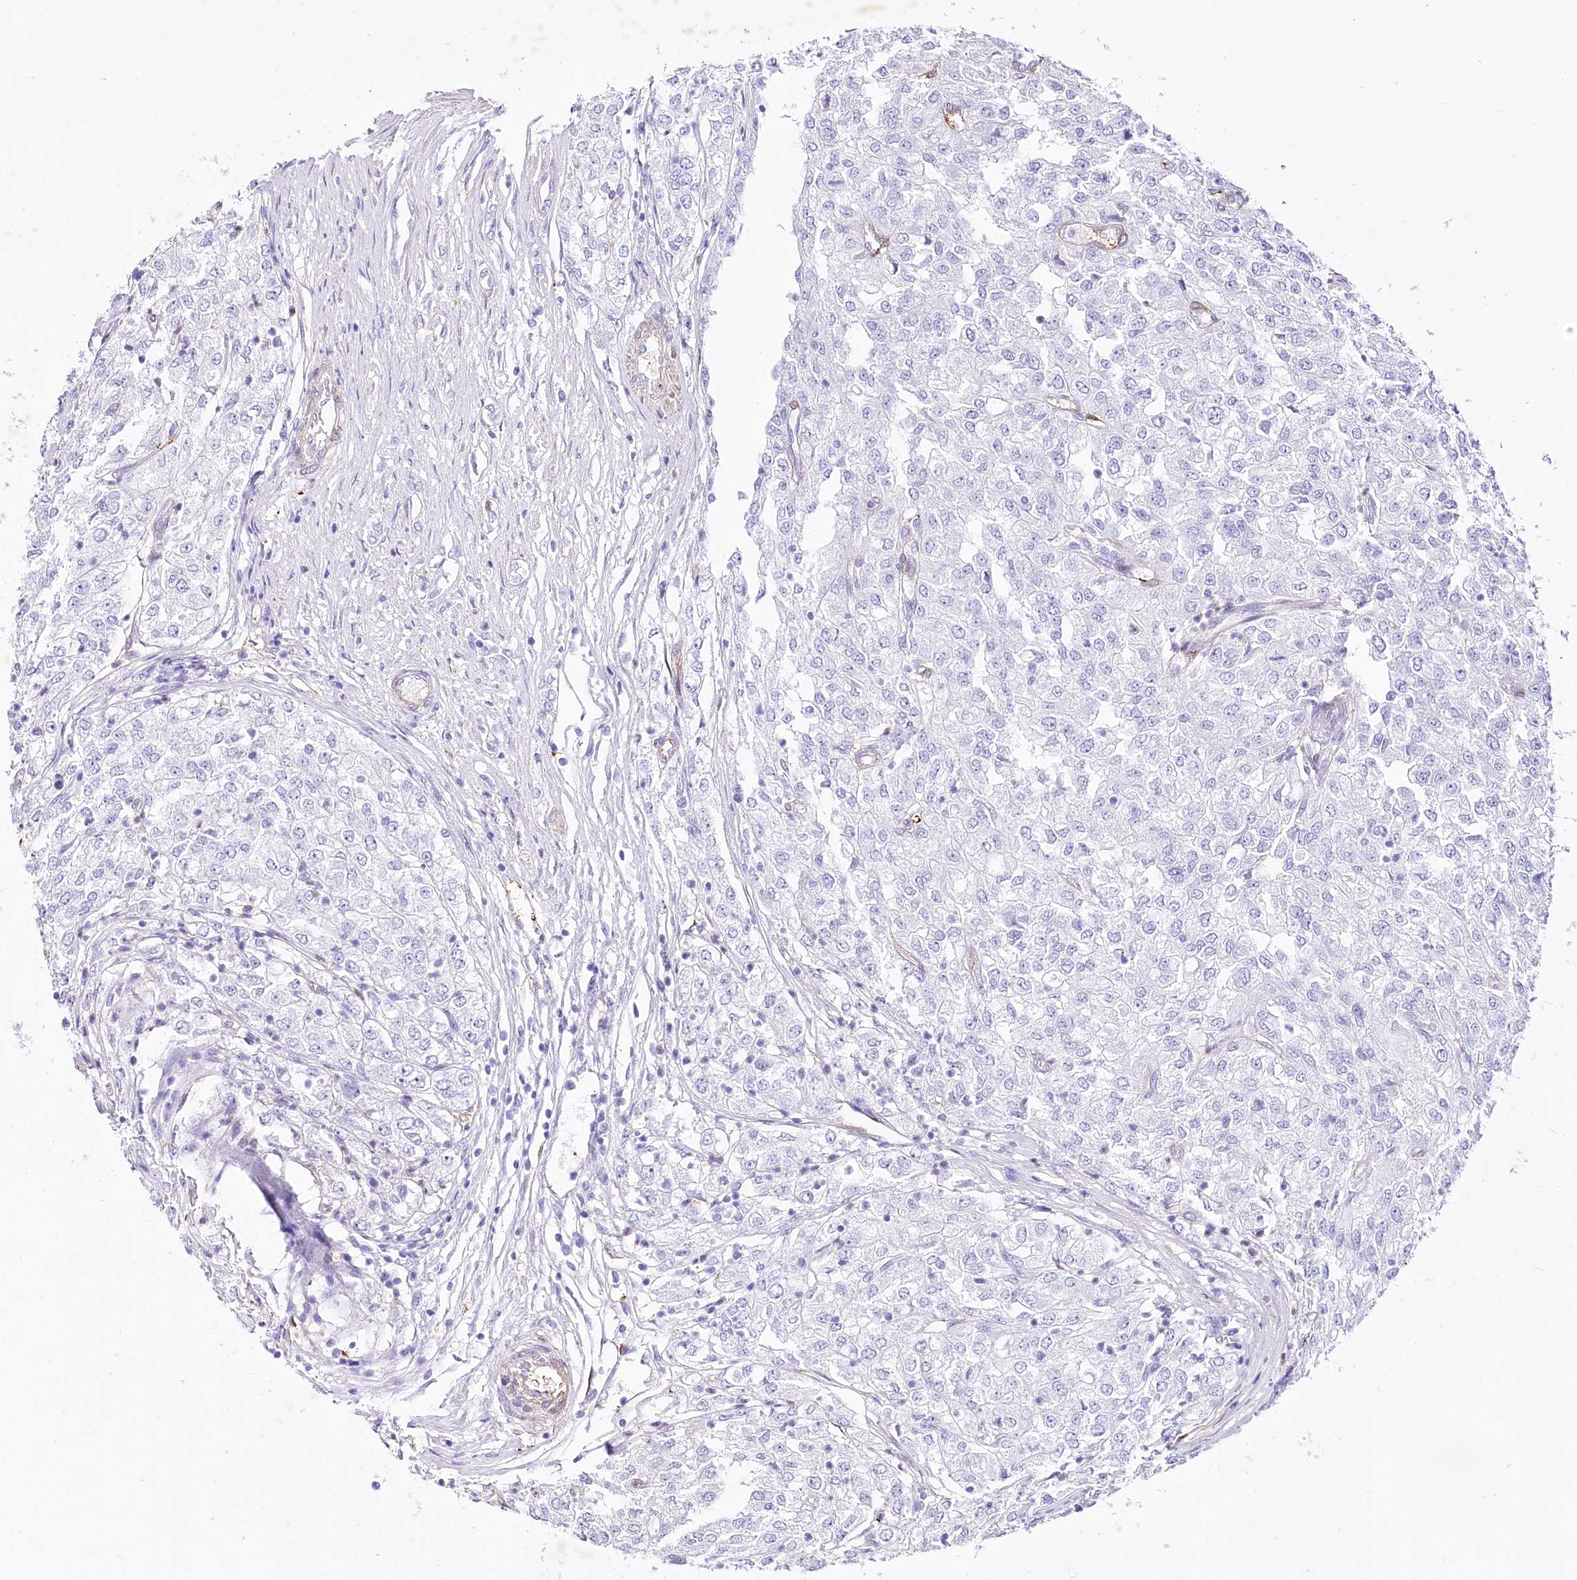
{"staining": {"intensity": "negative", "quantity": "none", "location": "none"}, "tissue": "renal cancer", "cell_type": "Tumor cells", "image_type": "cancer", "snomed": [{"axis": "morphology", "description": "Adenocarcinoma, NOS"}, {"axis": "topography", "description": "Kidney"}], "caption": "Immunohistochemical staining of renal cancer reveals no significant expression in tumor cells. Brightfield microscopy of immunohistochemistry (IHC) stained with DAB (3,3'-diaminobenzidine) (brown) and hematoxylin (blue), captured at high magnification.", "gene": "PTMS", "patient": {"sex": "female", "age": 54}}